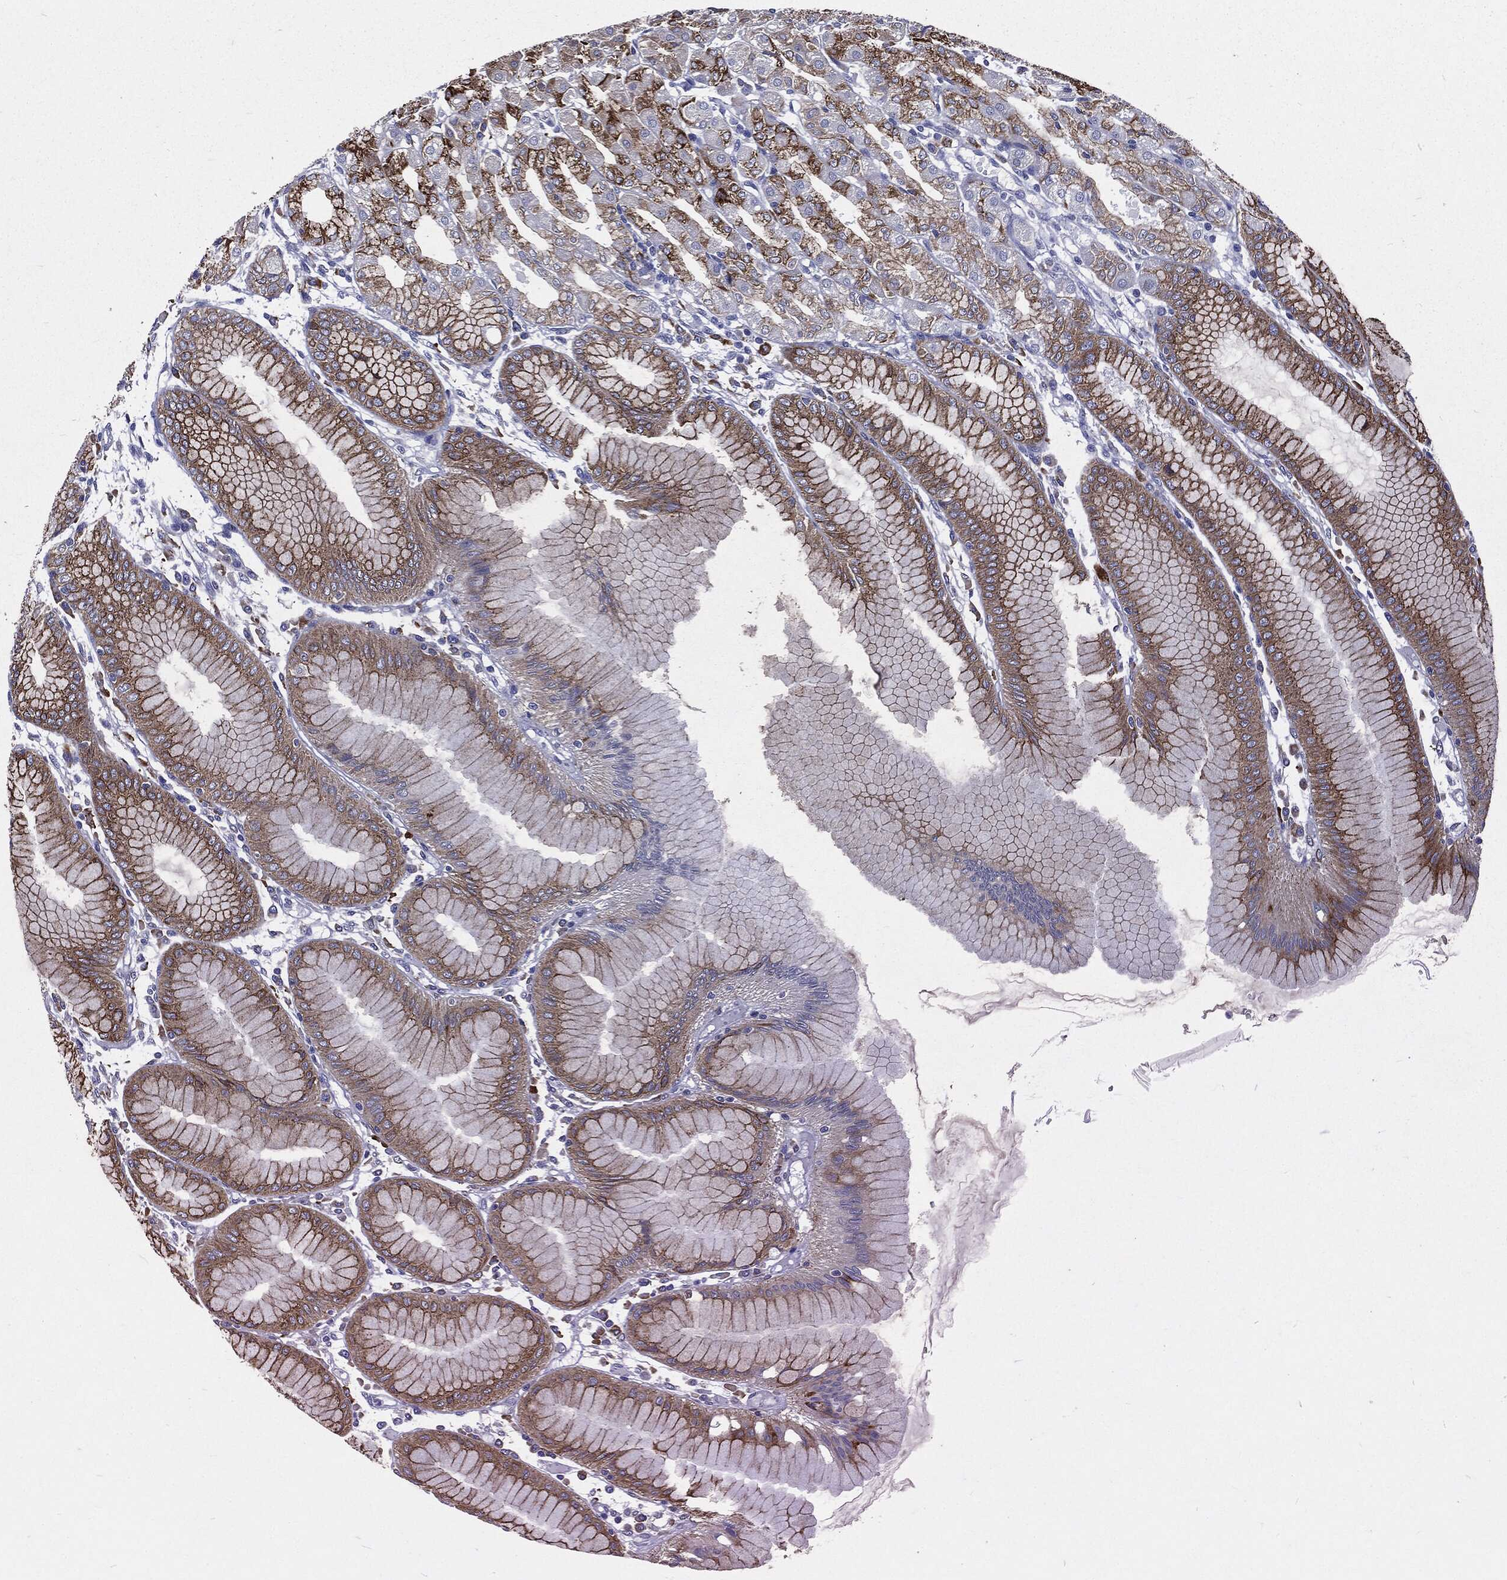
{"staining": {"intensity": "strong", "quantity": "25%-75%", "location": "cytoplasmic/membranous,nuclear"}, "tissue": "stomach", "cell_type": "Glandular cells", "image_type": "normal", "snomed": [{"axis": "morphology", "description": "Normal tissue, NOS"}, {"axis": "topography", "description": "Stomach"}], "caption": "Protein expression analysis of unremarkable stomach exhibits strong cytoplasmic/membranous,nuclear expression in approximately 25%-75% of glandular cells.", "gene": "PTGS2", "patient": {"sex": "female", "age": 57}}